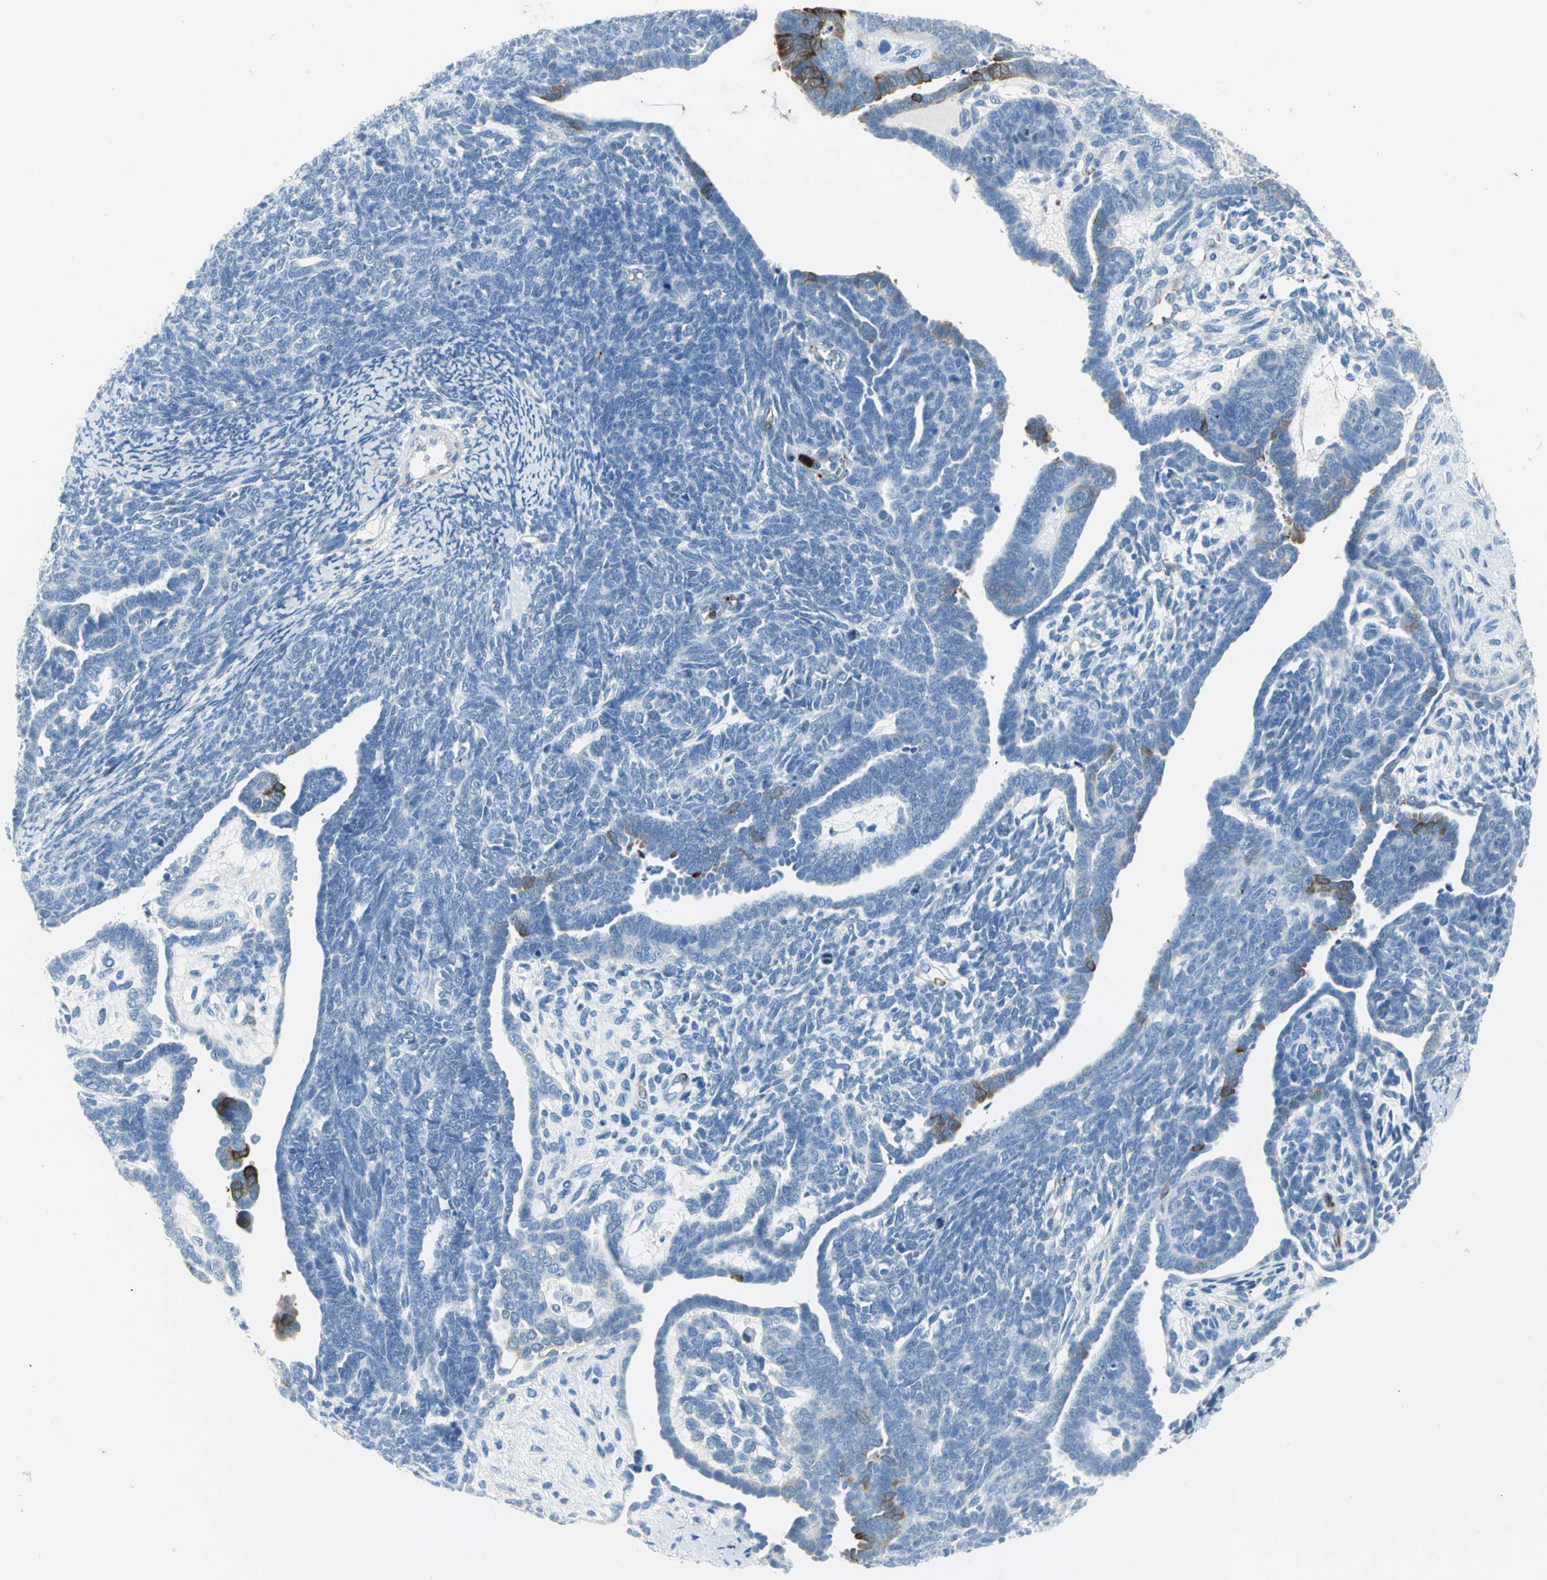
{"staining": {"intensity": "strong", "quantity": "<25%", "location": "cytoplasmic/membranous"}, "tissue": "endometrial cancer", "cell_type": "Tumor cells", "image_type": "cancer", "snomed": [{"axis": "morphology", "description": "Neoplasm, malignant, NOS"}, {"axis": "topography", "description": "Endometrium"}], "caption": "DAB immunohistochemical staining of human endometrial malignant neoplasm displays strong cytoplasmic/membranous protein expression in approximately <25% of tumor cells. The protein of interest is shown in brown color, while the nuclei are stained blue.", "gene": "ALOX15", "patient": {"sex": "female", "age": 74}}